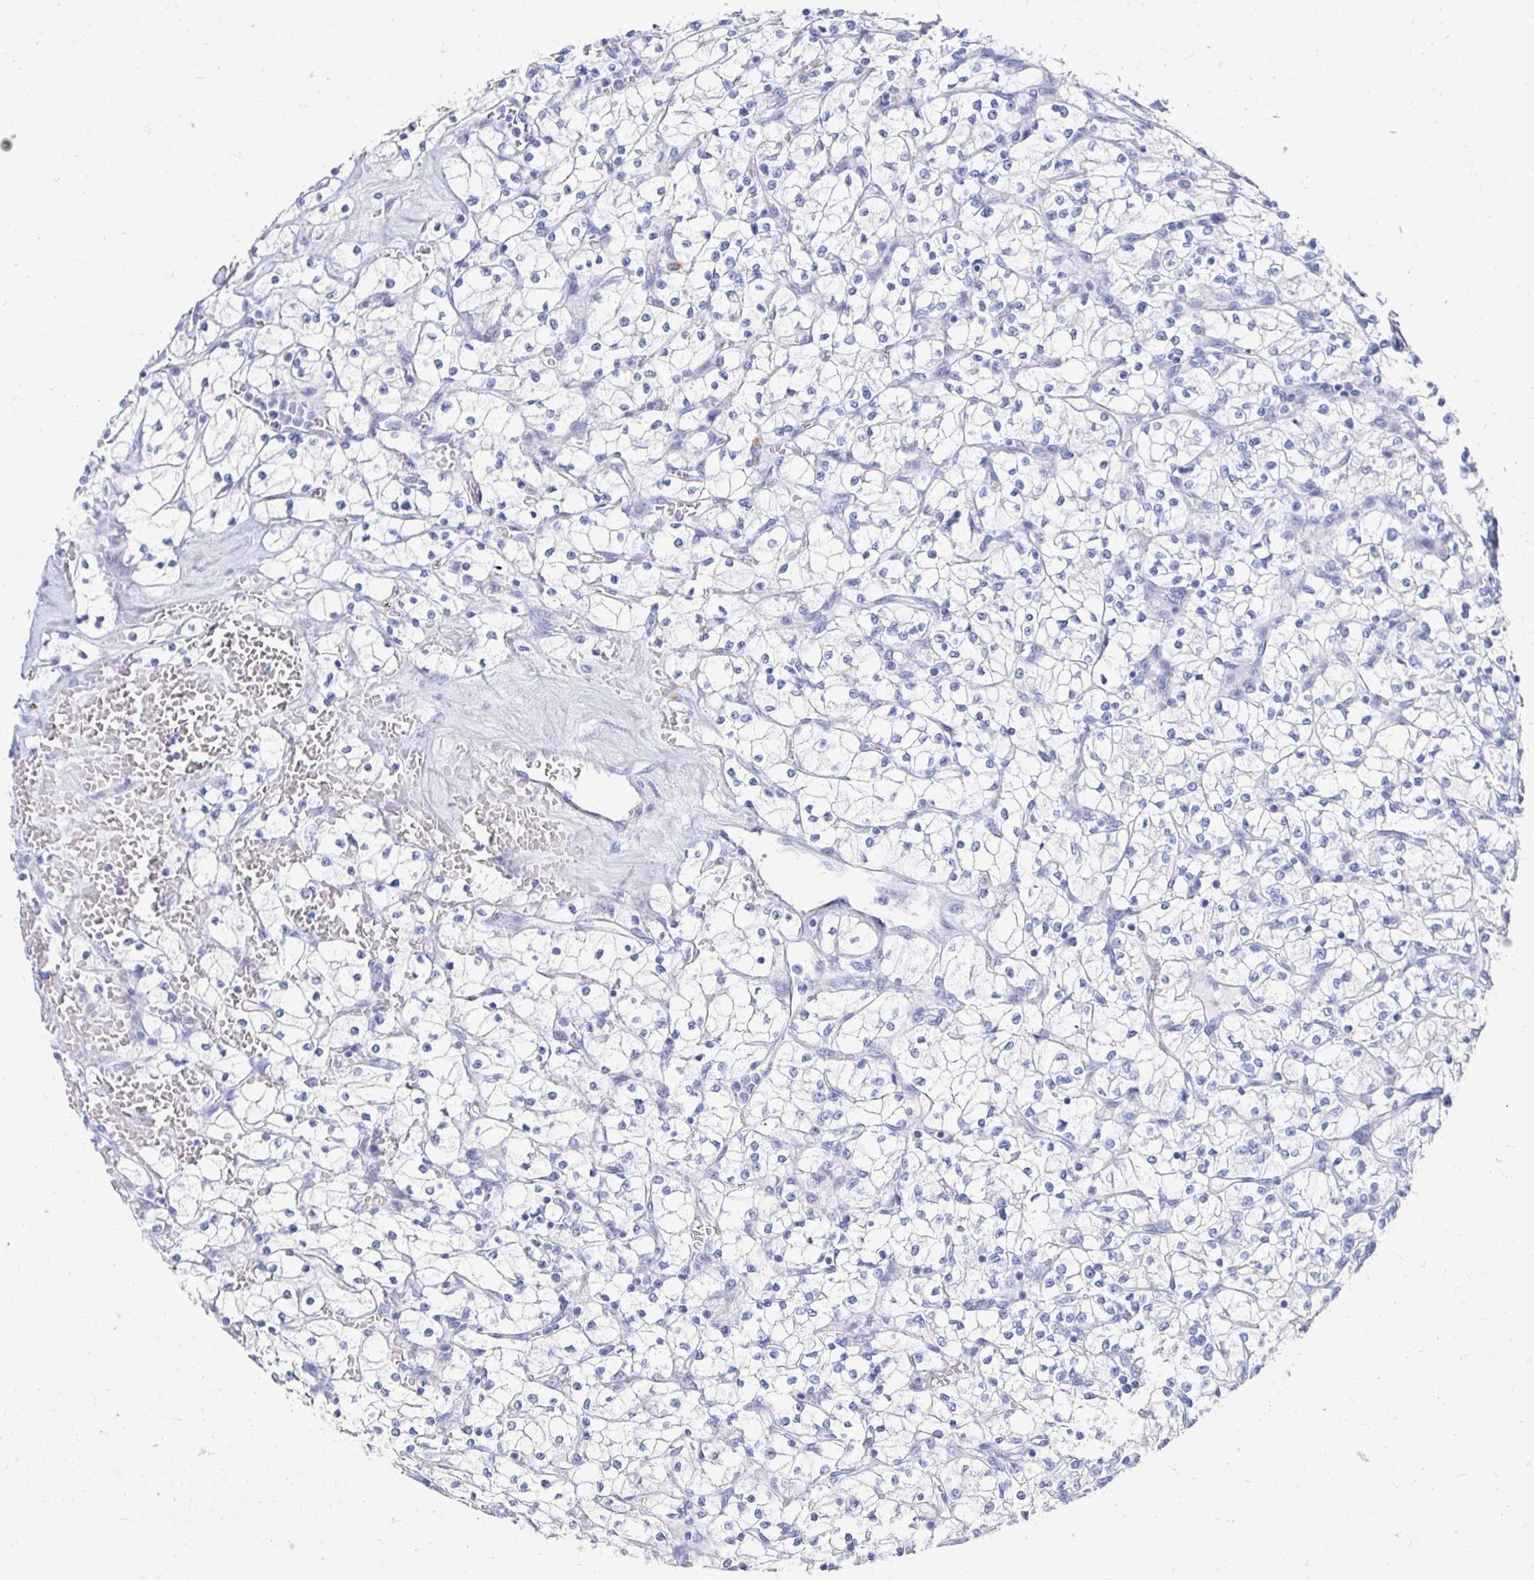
{"staining": {"intensity": "negative", "quantity": "none", "location": "none"}, "tissue": "renal cancer", "cell_type": "Tumor cells", "image_type": "cancer", "snomed": [{"axis": "morphology", "description": "Adenocarcinoma, NOS"}, {"axis": "topography", "description": "Kidney"}], "caption": "A high-resolution histopathology image shows immunohistochemistry staining of renal cancer (adenocarcinoma), which displays no significant positivity in tumor cells.", "gene": "CST6", "patient": {"sex": "female", "age": 64}}